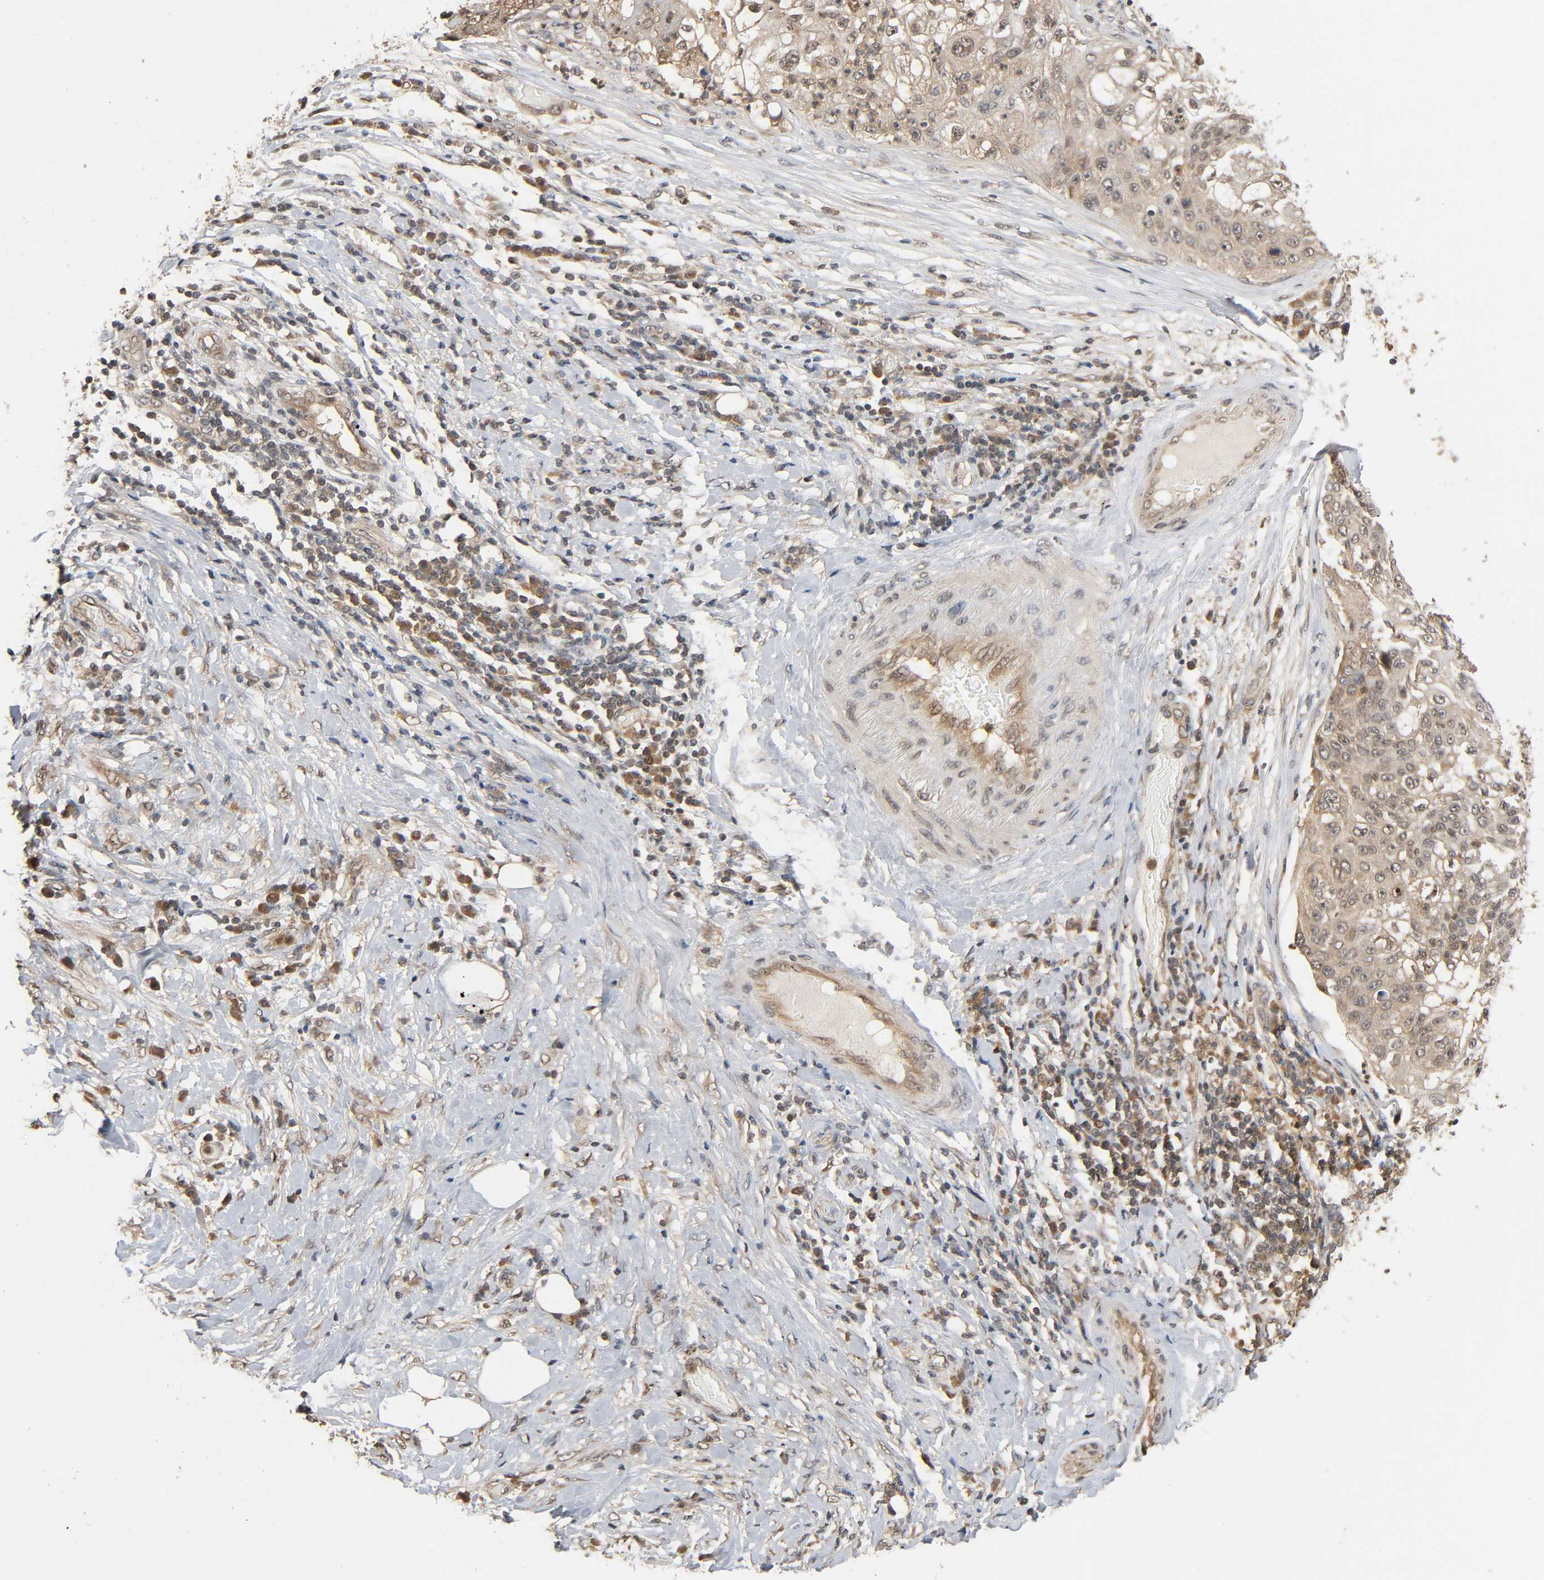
{"staining": {"intensity": "weak", "quantity": "25%-75%", "location": "cytoplasmic/membranous,nuclear"}, "tissue": "lung cancer", "cell_type": "Tumor cells", "image_type": "cancer", "snomed": [{"axis": "morphology", "description": "Inflammation, NOS"}, {"axis": "morphology", "description": "Squamous cell carcinoma, NOS"}, {"axis": "topography", "description": "Lymph node"}, {"axis": "topography", "description": "Soft tissue"}, {"axis": "topography", "description": "Lung"}], "caption": "Human lung cancer stained with a brown dye shows weak cytoplasmic/membranous and nuclear positive staining in about 25%-75% of tumor cells.", "gene": "NEDD8", "patient": {"sex": "male", "age": 66}}